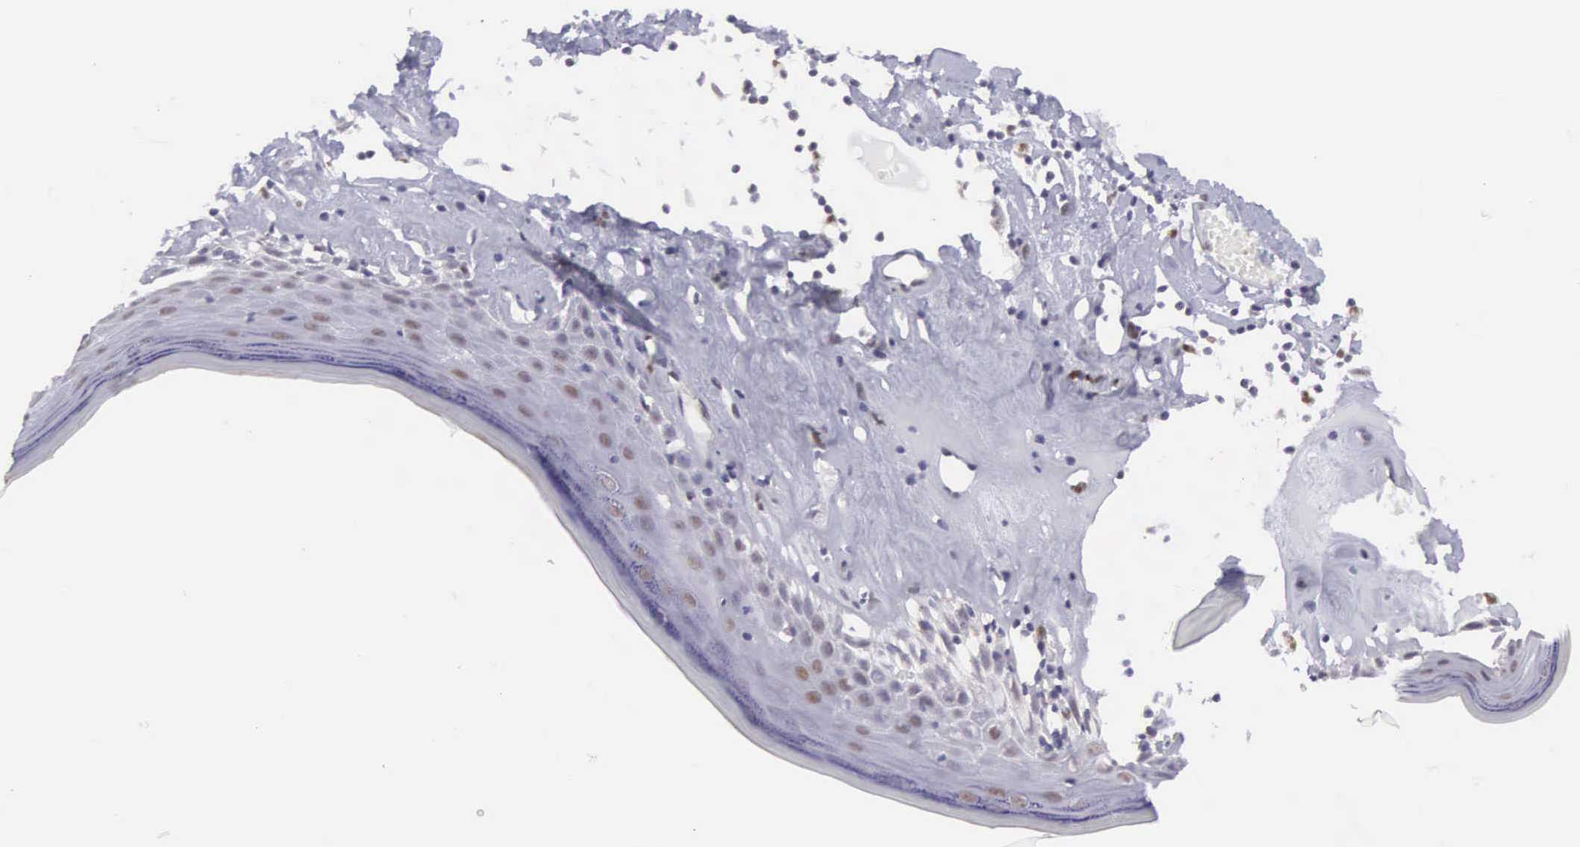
{"staining": {"intensity": "weak", "quantity": "<25%", "location": "nuclear"}, "tissue": "skin", "cell_type": "Epidermal cells", "image_type": "normal", "snomed": [{"axis": "morphology", "description": "Normal tissue, NOS"}, {"axis": "topography", "description": "Vascular tissue"}, {"axis": "topography", "description": "Vulva"}, {"axis": "topography", "description": "Peripheral nerve tissue"}], "caption": "Immunohistochemistry (IHC) micrograph of normal skin stained for a protein (brown), which reveals no positivity in epidermal cells. The staining is performed using DAB (3,3'-diaminobenzidine) brown chromogen with nuclei counter-stained in using hematoxylin.", "gene": "ETV6", "patient": {"sex": "female", "age": 86}}